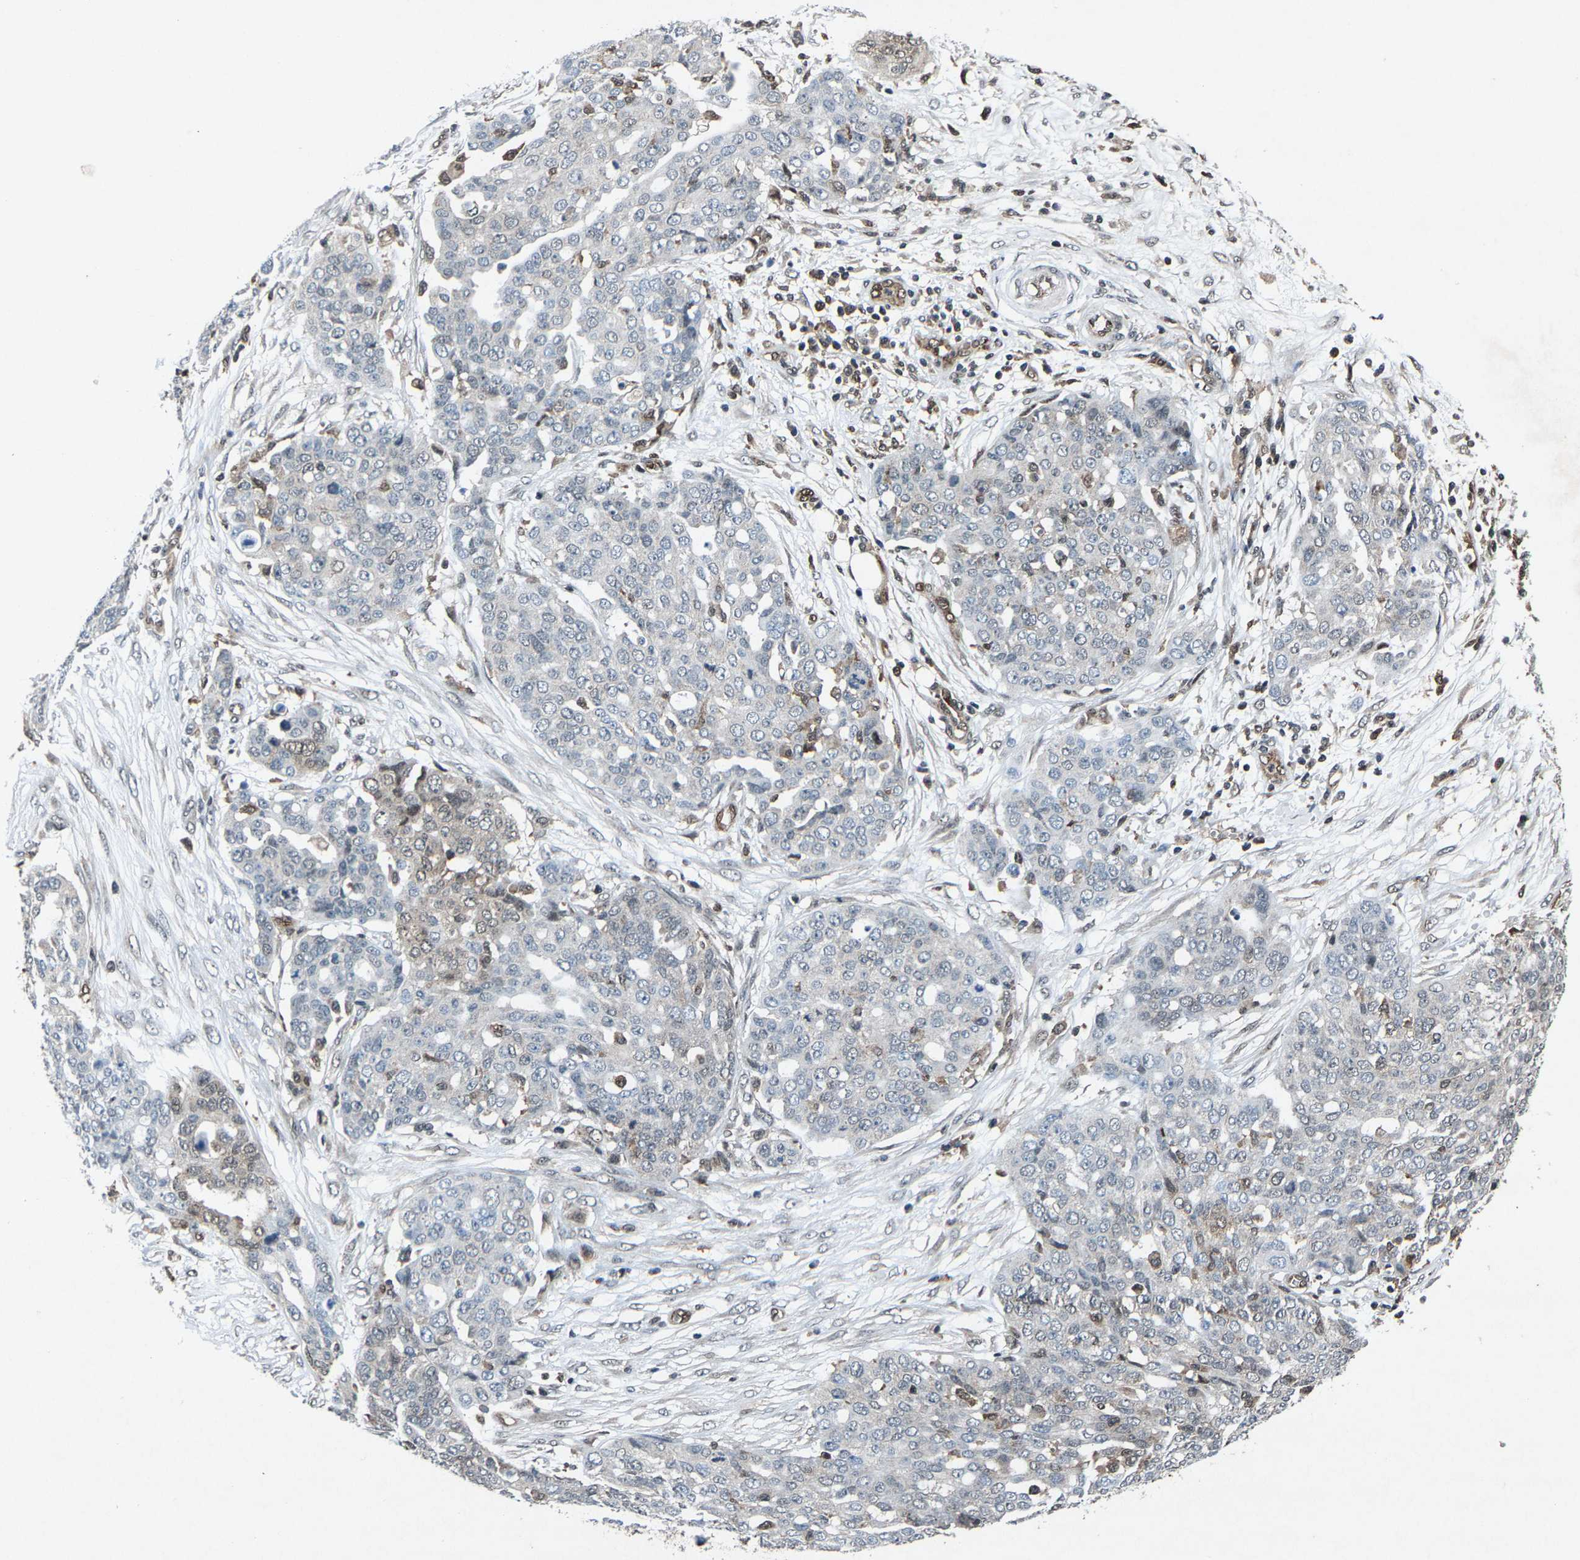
{"staining": {"intensity": "negative", "quantity": "none", "location": "none"}, "tissue": "ovarian cancer", "cell_type": "Tumor cells", "image_type": "cancer", "snomed": [{"axis": "morphology", "description": "Cystadenocarcinoma, serous, NOS"}, {"axis": "topography", "description": "Soft tissue"}, {"axis": "topography", "description": "Ovary"}], "caption": "Human serous cystadenocarcinoma (ovarian) stained for a protein using IHC demonstrates no positivity in tumor cells.", "gene": "ATXN3", "patient": {"sex": "female", "age": 57}}